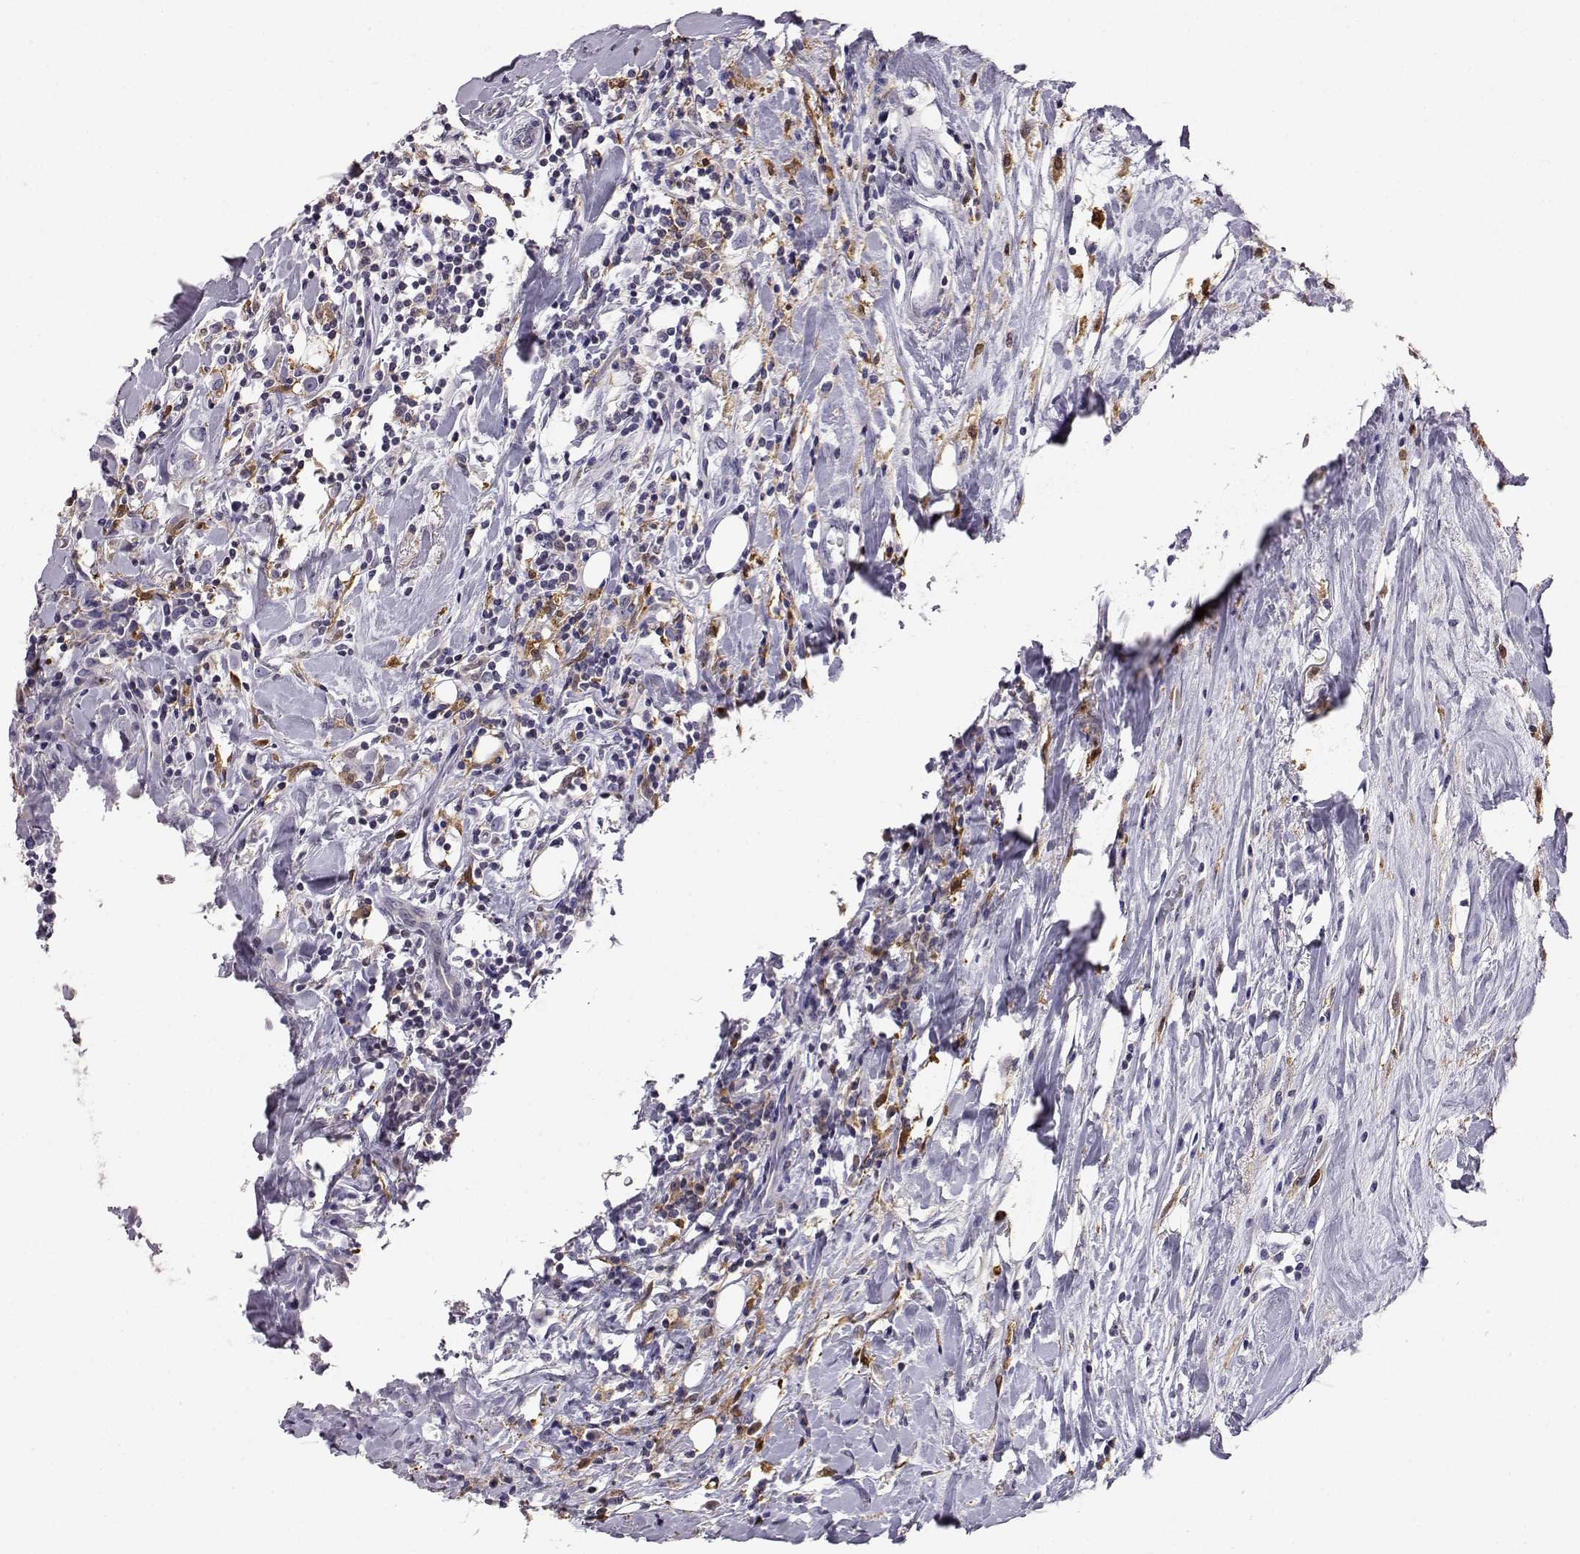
{"staining": {"intensity": "negative", "quantity": "none", "location": "none"}, "tissue": "breast cancer", "cell_type": "Tumor cells", "image_type": "cancer", "snomed": [{"axis": "morphology", "description": "Duct carcinoma"}, {"axis": "topography", "description": "Breast"}], "caption": "High magnification brightfield microscopy of breast cancer stained with DAB (3,3'-diaminobenzidine) (brown) and counterstained with hematoxylin (blue): tumor cells show no significant staining. (DAB IHC, high magnification).", "gene": "AKR1B1", "patient": {"sex": "female", "age": 61}}